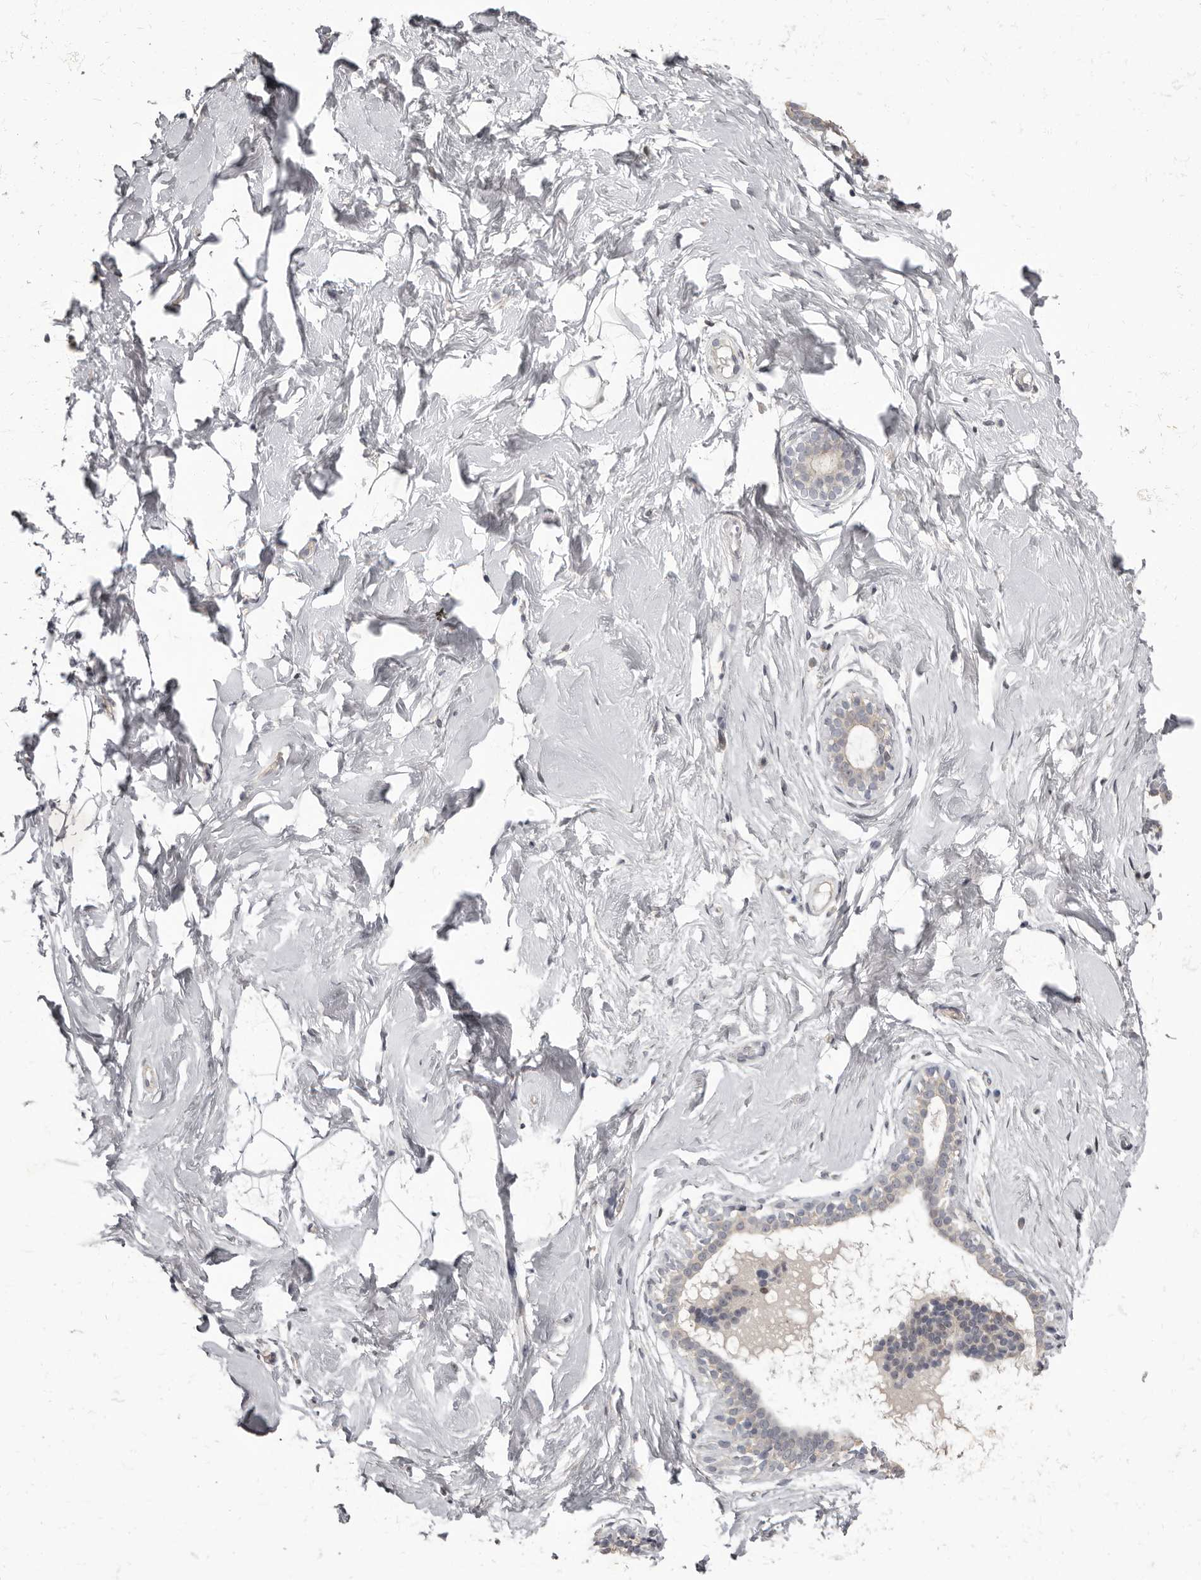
{"staining": {"intensity": "negative", "quantity": "none", "location": "none"}, "tissue": "breast", "cell_type": "Adipocytes", "image_type": "normal", "snomed": [{"axis": "morphology", "description": "Normal tissue, NOS"}, {"axis": "morphology", "description": "Adenoma, NOS"}, {"axis": "topography", "description": "Breast"}], "caption": "DAB (3,3'-diaminobenzidine) immunohistochemical staining of unremarkable breast exhibits no significant positivity in adipocytes. (Brightfield microscopy of DAB (3,3'-diaminobenzidine) immunohistochemistry (IHC) at high magnification).", "gene": "GPR157", "patient": {"sex": "female", "age": 23}}